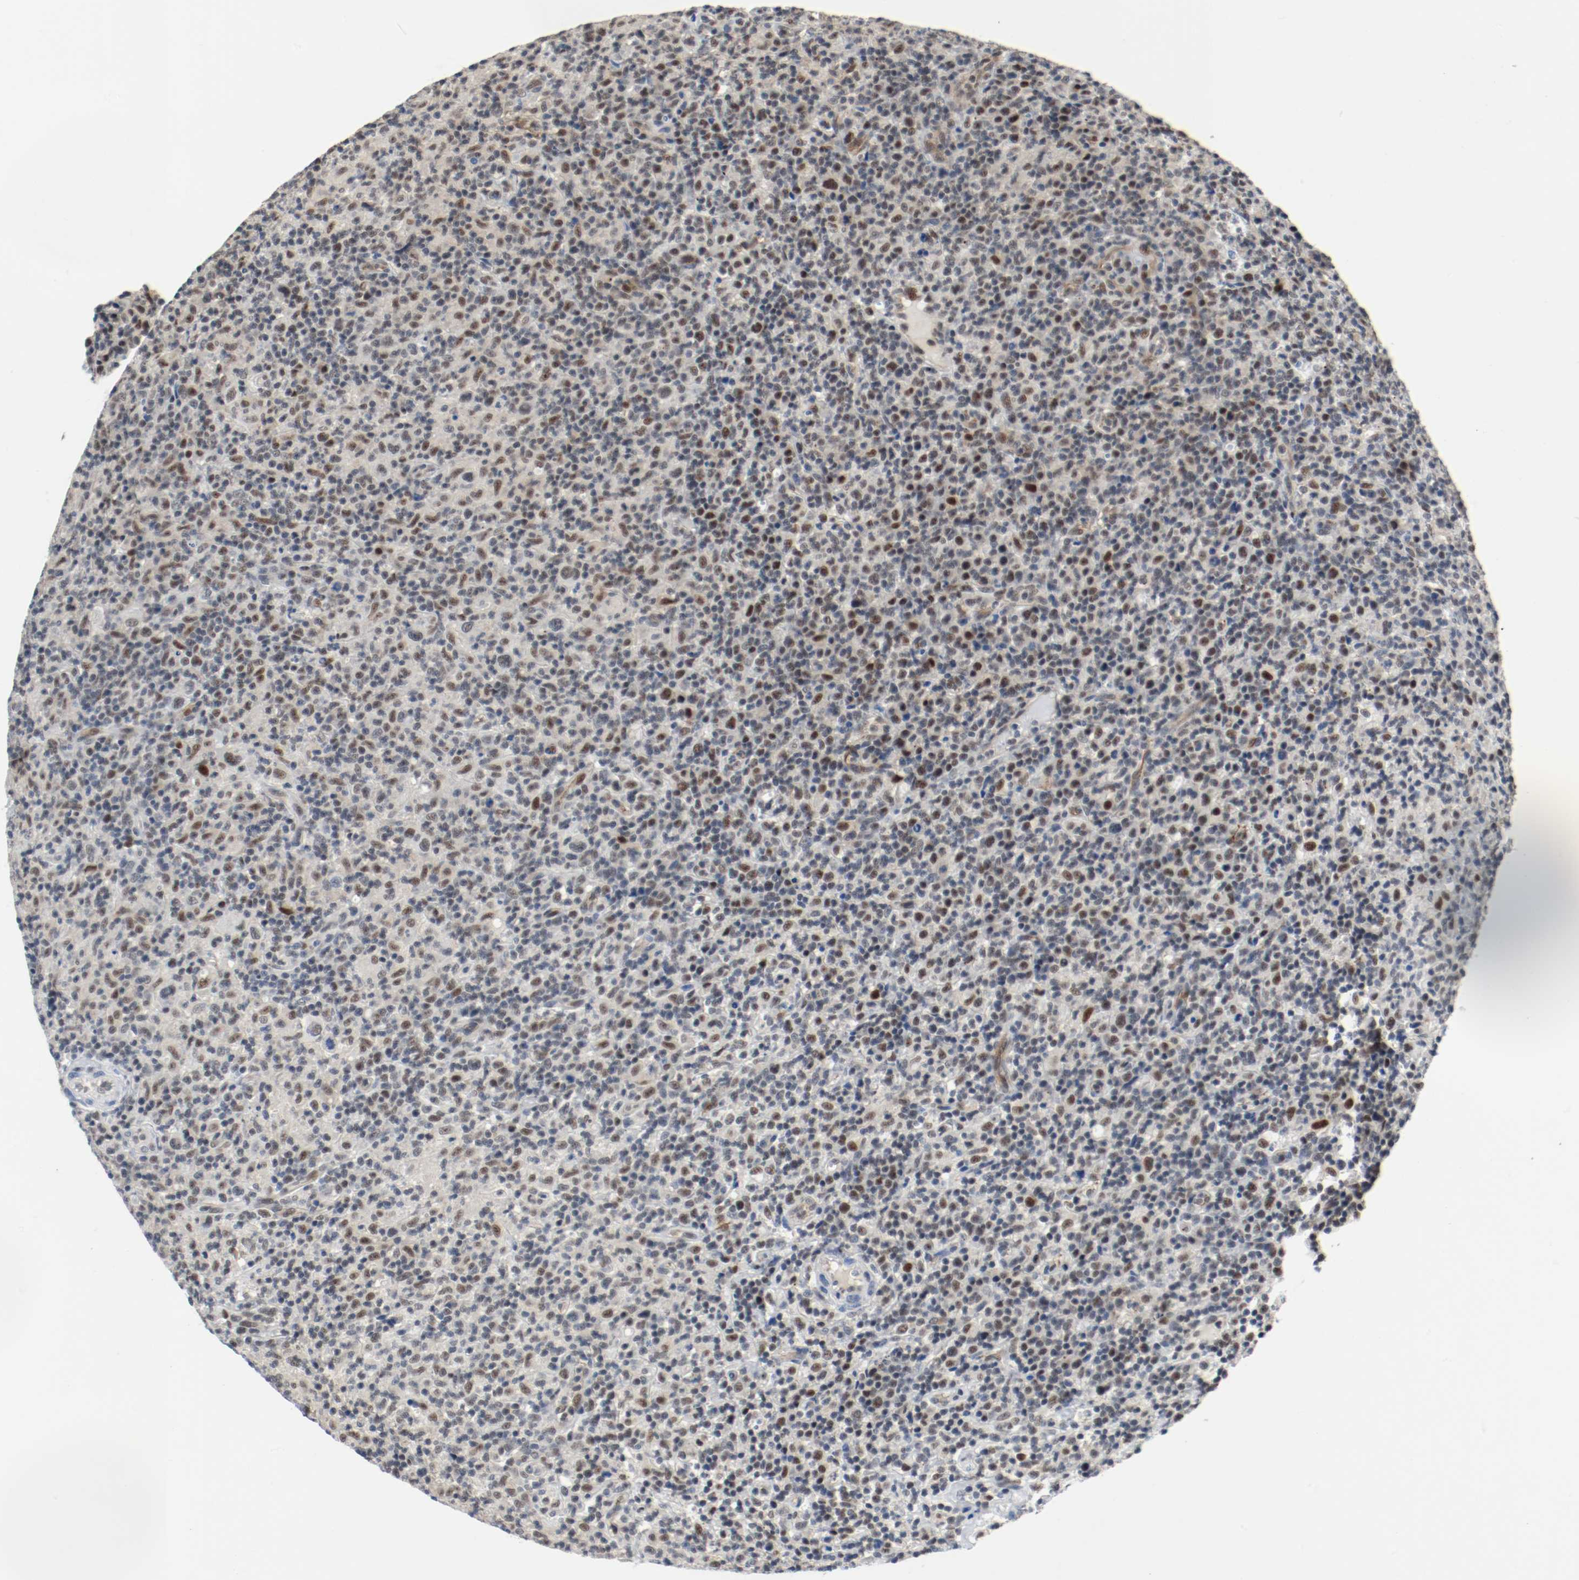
{"staining": {"intensity": "moderate", "quantity": "<25%", "location": "nuclear"}, "tissue": "lymphoma", "cell_type": "Tumor cells", "image_type": "cancer", "snomed": [{"axis": "morphology", "description": "Hodgkin's disease, NOS"}, {"axis": "topography", "description": "Lymph node"}], "caption": "A histopathology image of human lymphoma stained for a protein displays moderate nuclear brown staining in tumor cells.", "gene": "ASH1L", "patient": {"sex": "male", "age": 65}}